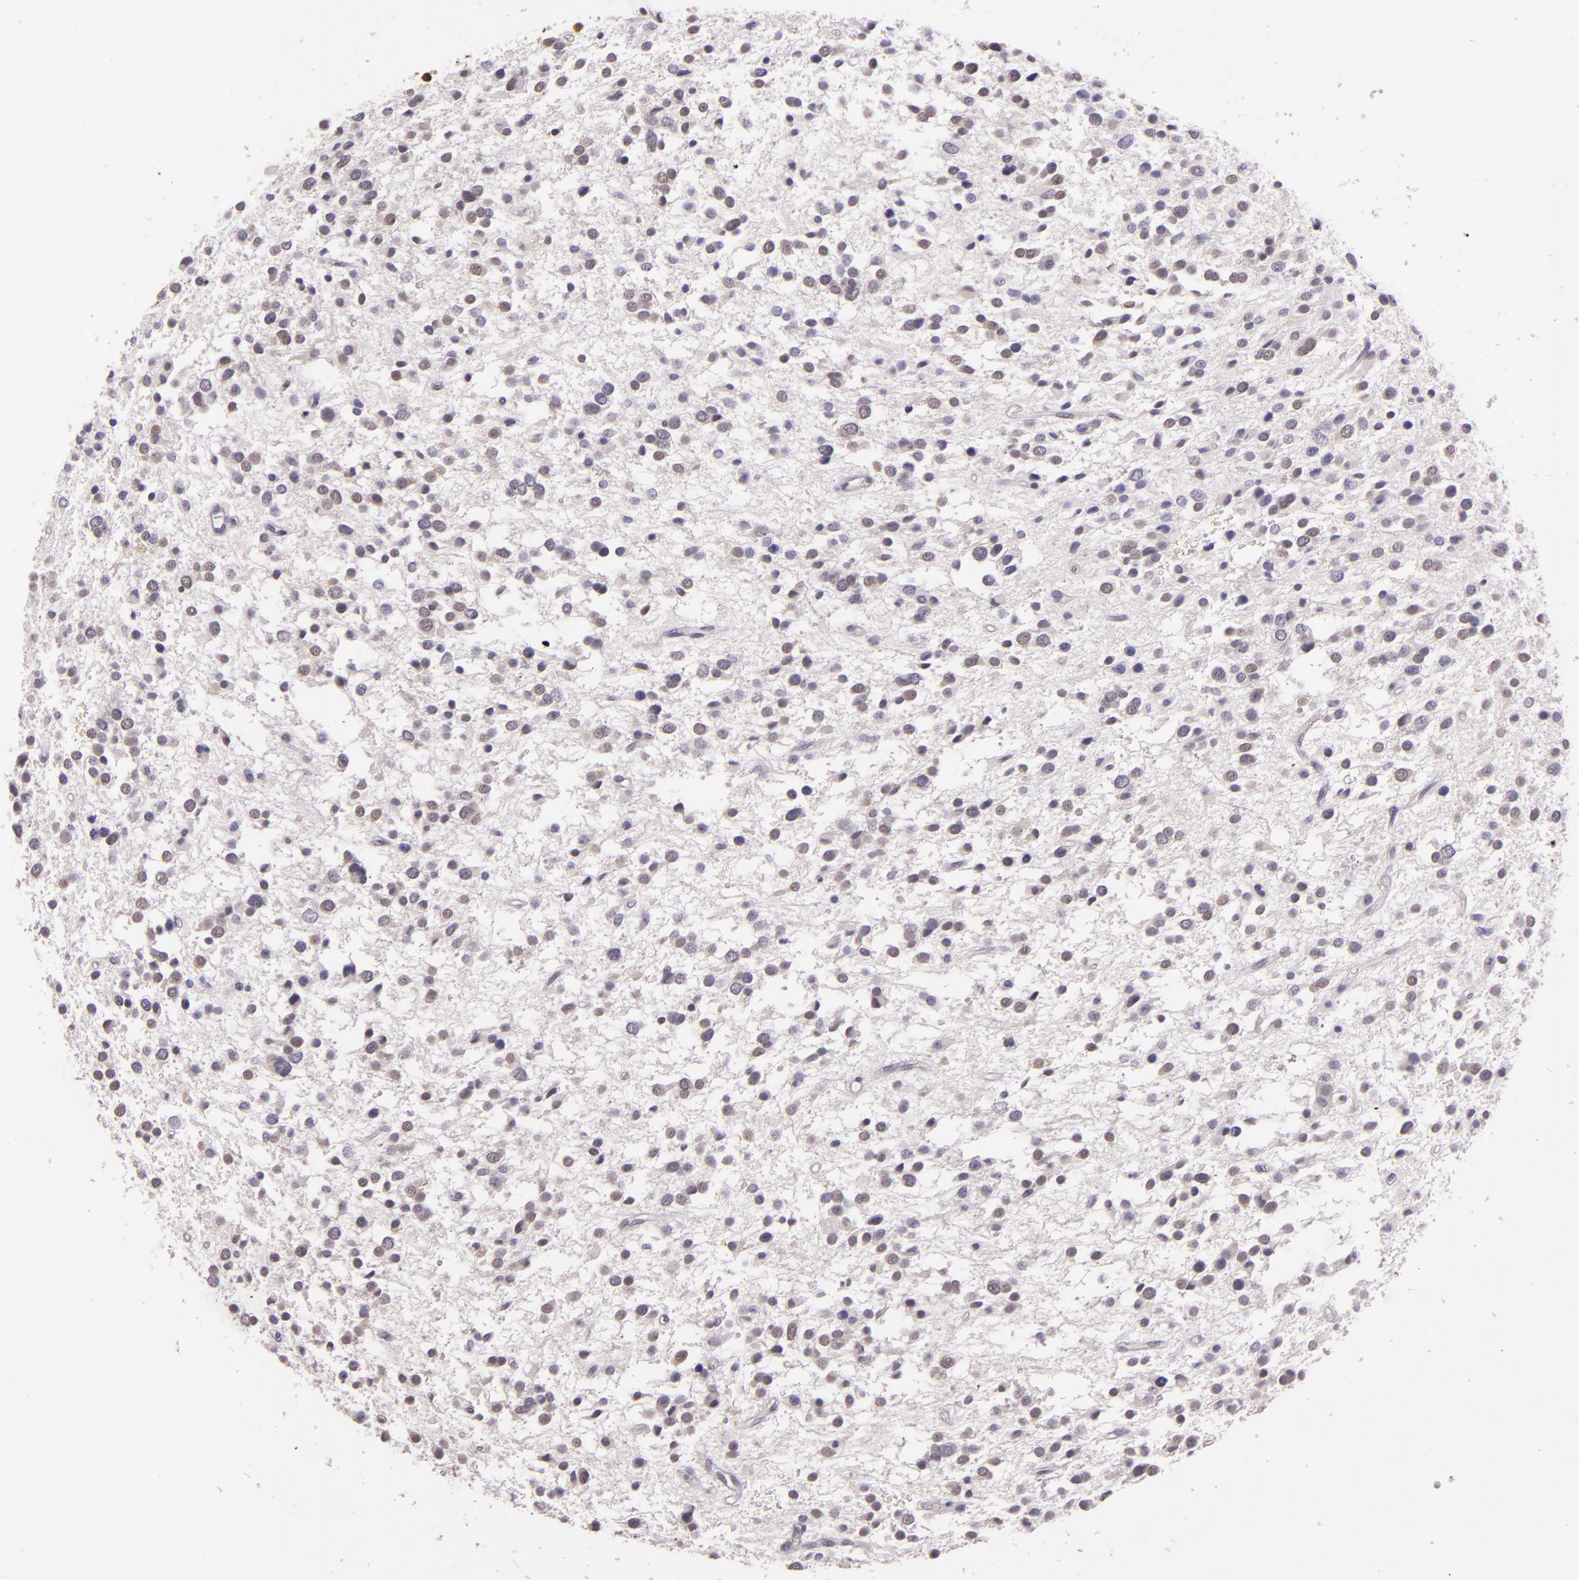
{"staining": {"intensity": "negative", "quantity": "none", "location": "none"}, "tissue": "glioma", "cell_type": "Tumor cells", "image_type": "cancer", "snomed": [{"axis": "morphology", "description": "Glioma, malignant, Low grade"}, {"axis": "topography", "description": "Brain"}], "caption": "Tumor cells show no significant expression in glioma.", "gene": "HSPA8", "patient": {"sex": "female", "age": 36}}